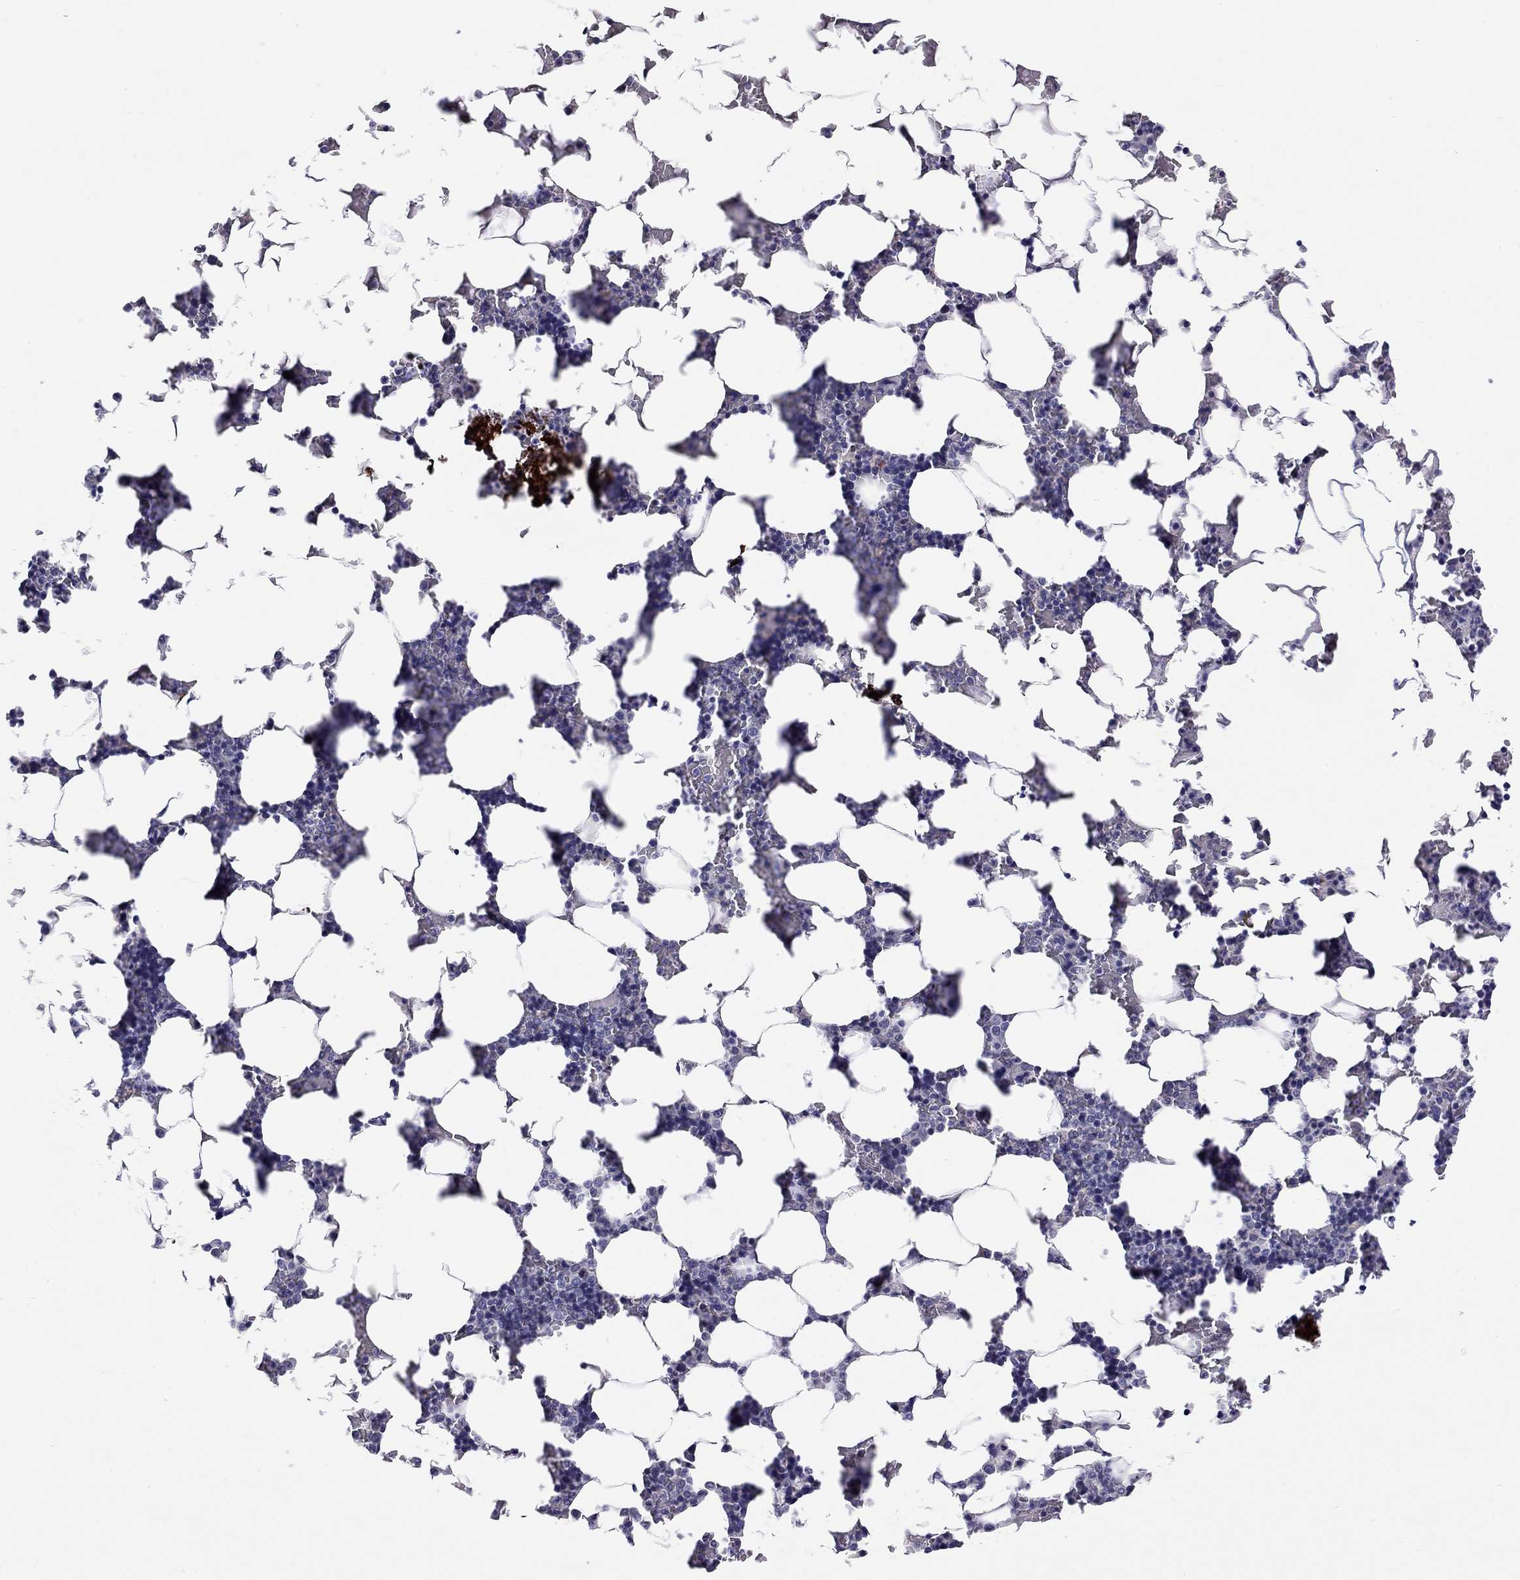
{"staining": {"intensity": "negative", "quantity": "none", "location": "none"}, "tissue": "bone marrow", "cell_type": "Hematopoietic cells", "image_type": "normal", "snomed": [{"axis": "morphology", "description": "Normal tissue, NOS"}, {"axis": "topography", "description": "Bone marrow"}], "caption": "There is no significant positivity in hematopoietic cells of bone marrow.", "gene": "C8orf88", "patient": {"sex": "male", "age": 51}}